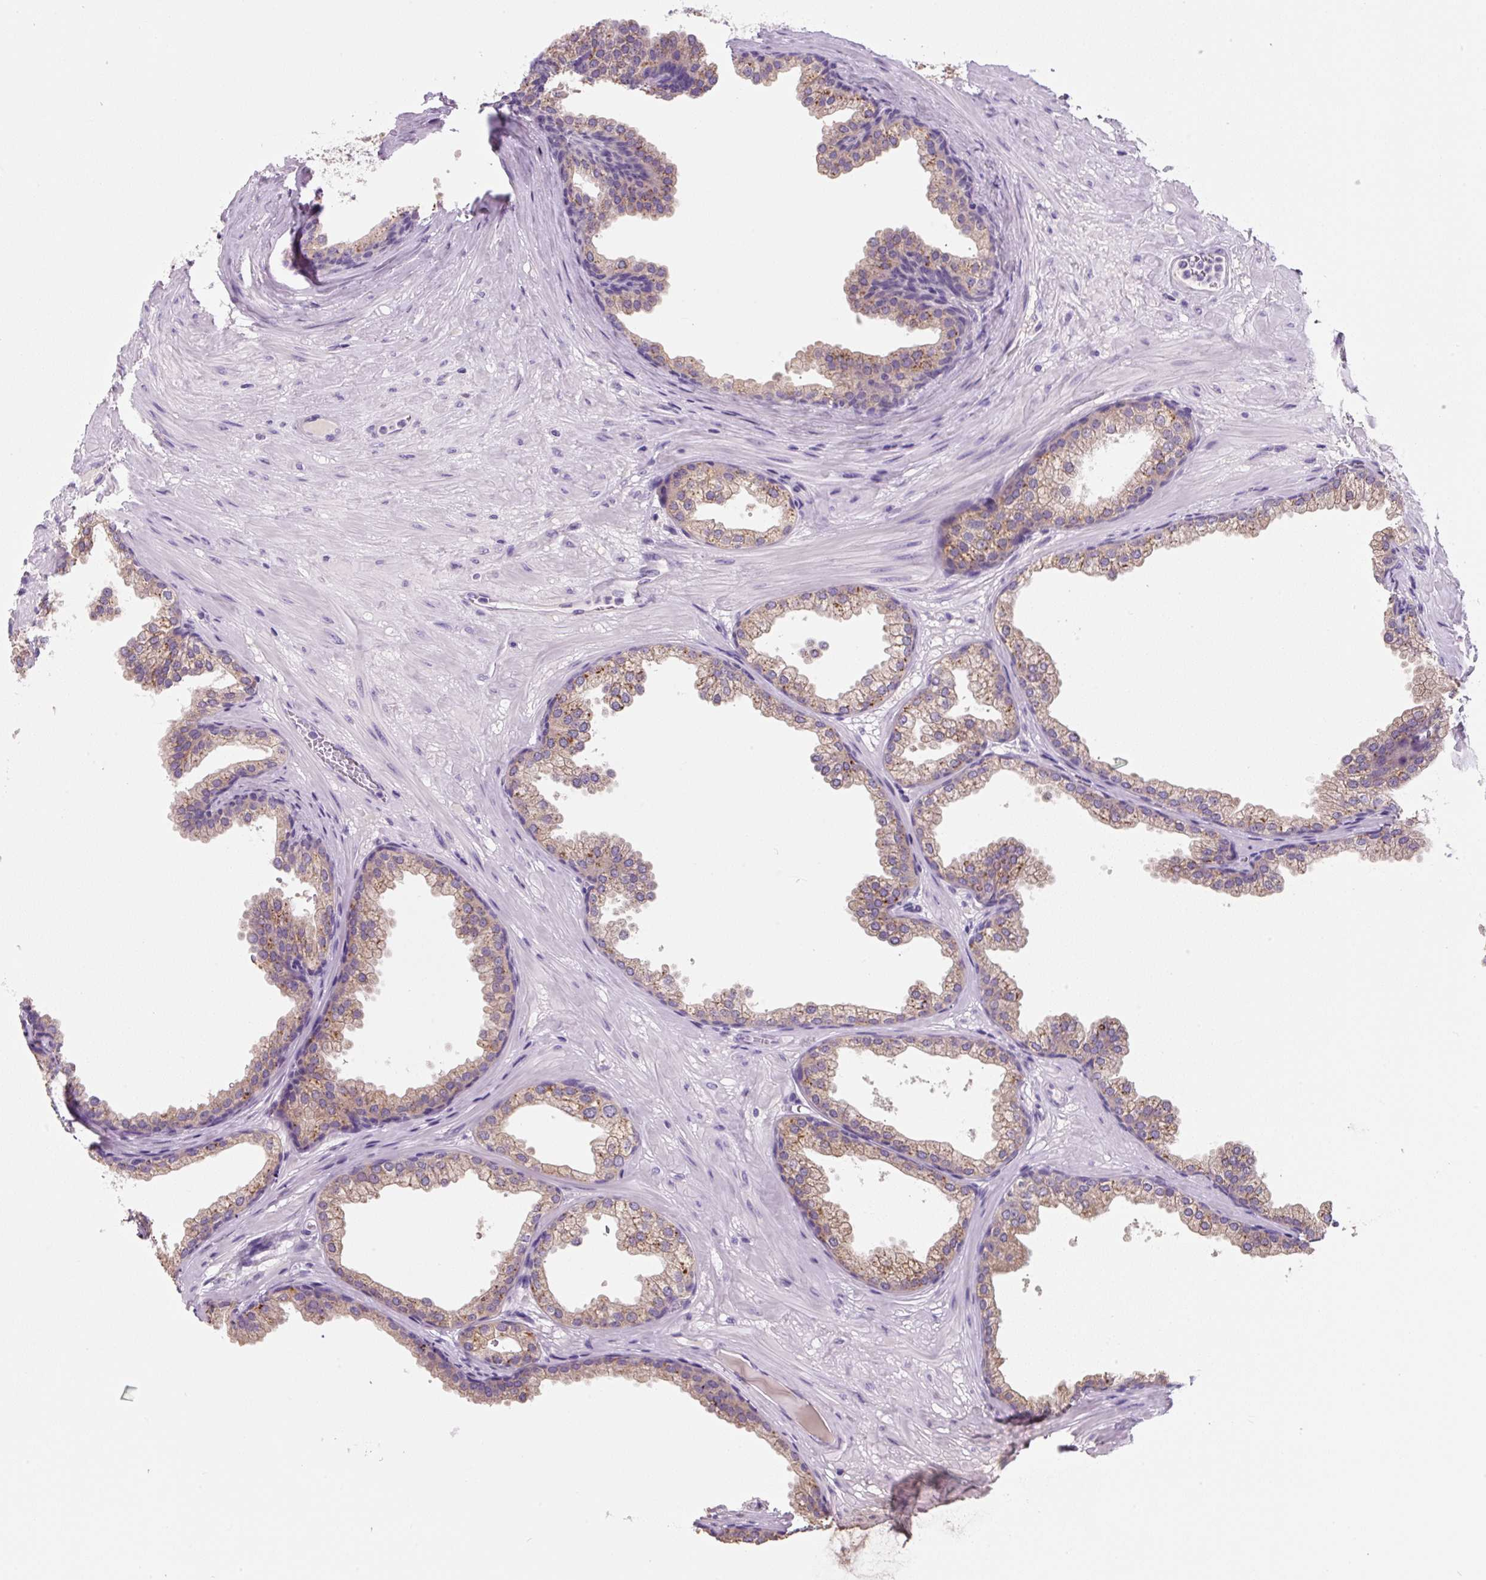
{"staining": {"intensity": "moderate", "quantity": "25%-75%", "location": "cytoplasmic/membranous"}, "tissue": "prostate", "cell_type": "Glandular cells", "image_type": "normal", "snomed": [{"axis": "morphology", "description": "Normal tissue, NOS"}, {"axis": "topography", "description": "Prostate"}], "caption": "A brown stain labels moderate cytoplasmic/membranous staining of a protein in glandular cells of benign human prostate.", "gene": "FZD5", "patient": {"sex": "male", "age": 37}}